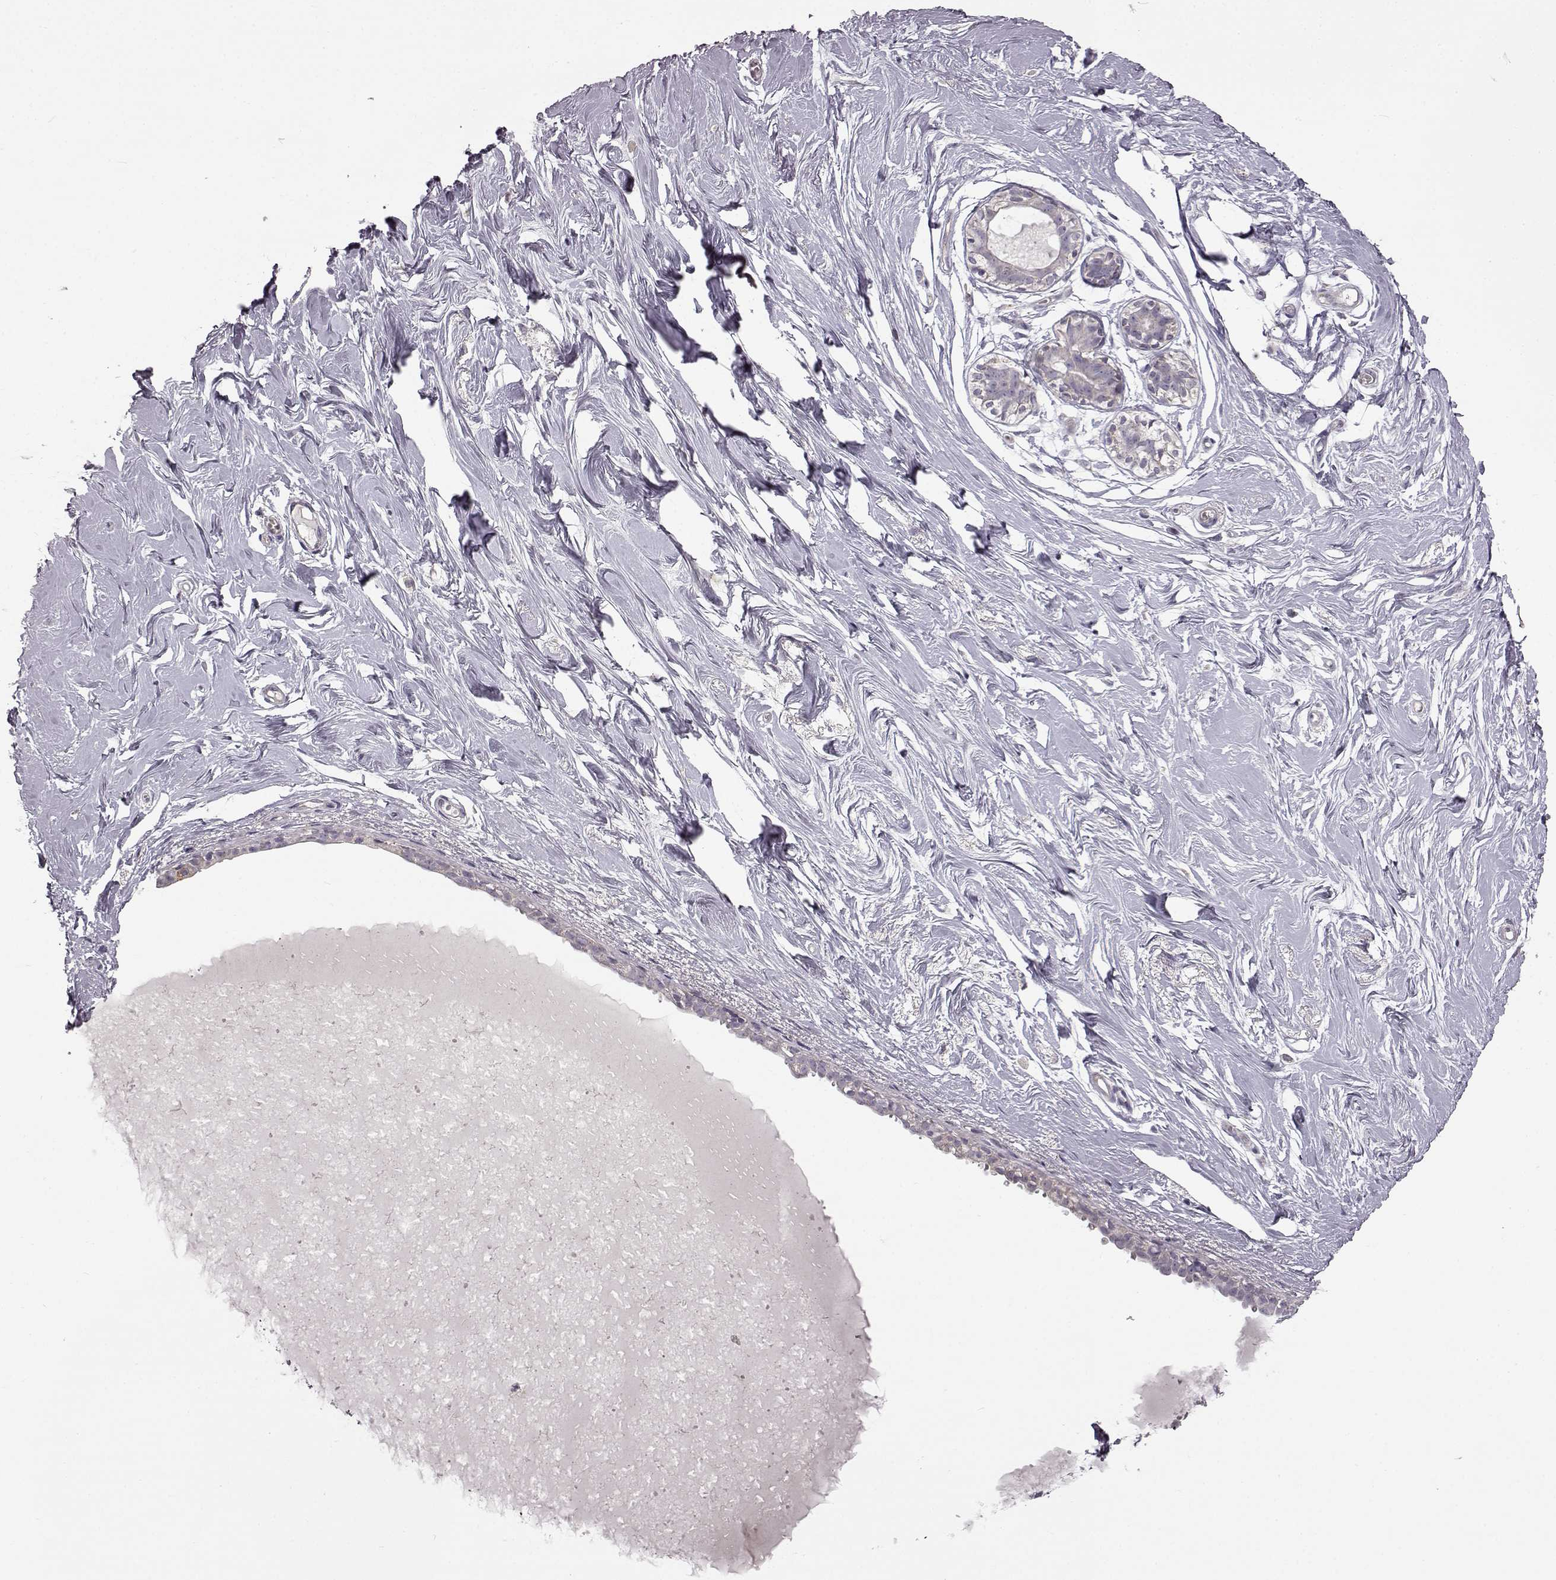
{"staining": {"intensity": "negative", "quantity": "none", "location": "none"}, "tissue": "breast", "cell_type": "Adipocytes", "image_type": "normal", "snomed": [{"axis": "morphology", "description": "Normal tissue, NOS"}, {"axis": "topography", "description": "Breast"}], "caption": "An immunohistochemistry (IHC) micrograph of normal breast is shown. There is no staining in adipocytes of breast. (Stains: DAB immunohistochemistry with hematoxylin counter stain, Microscopy: brightfield microscopy at high magnification).", "gene": "B3GNT6", "patient": {"sex": "female", "age": 49}}